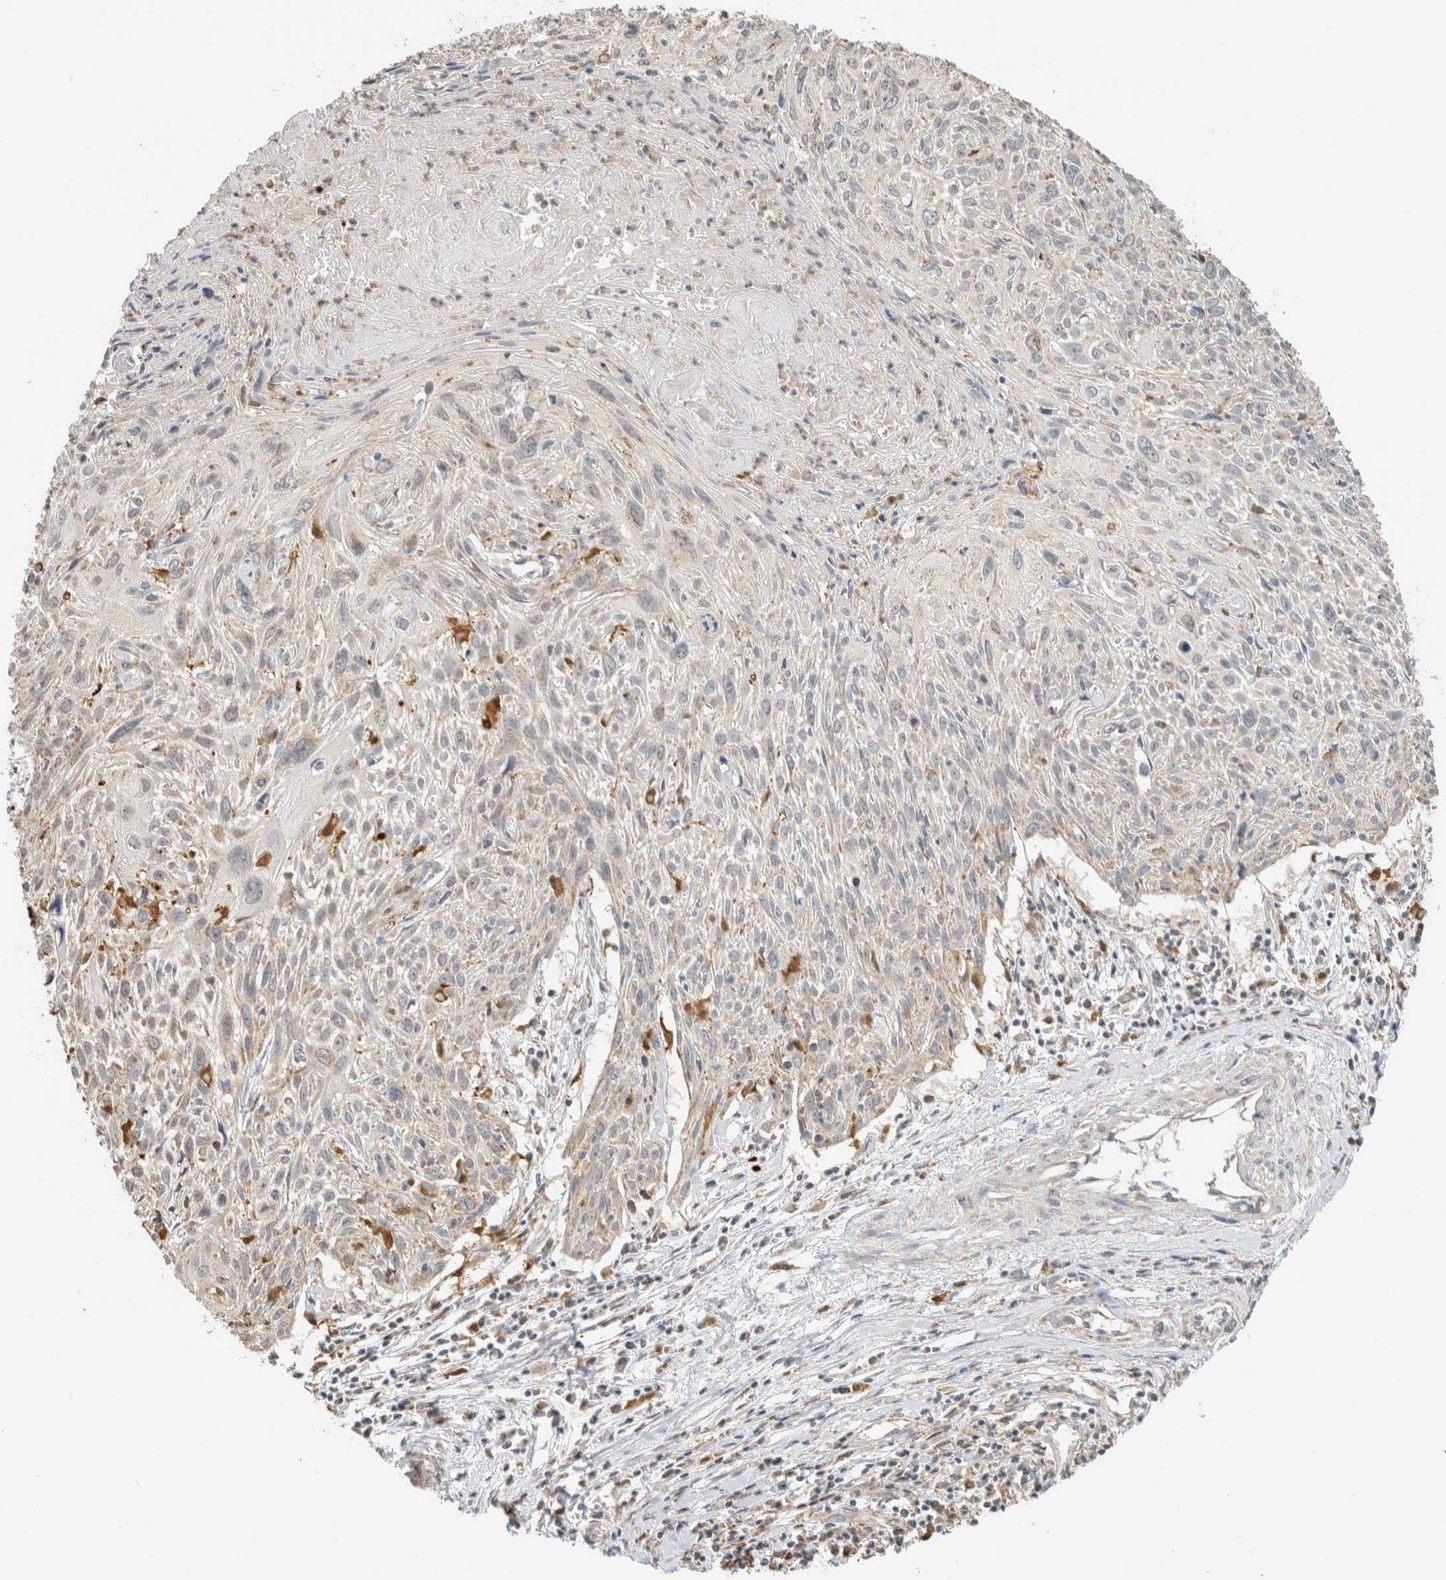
{"staining": {"intensity": "negative", "quantity": "none", "location": "none"}, "tissue": "cervical cancer", "cell_type": "Tumor cells", "image_type": "cancer", "snomed": [{"axis": "morphology", "description": "Squamous cell carcinoma, NOS"}, {"axis": "topography", "description": "Cervix"}], "caption": "Immunohistochemistry (IHC) of cervical cancer (squamous cell carcinoma) exhibits no expression in tumor cells.", "gene": "CAPG", "patient": {"sex": "female", "age": 51}}